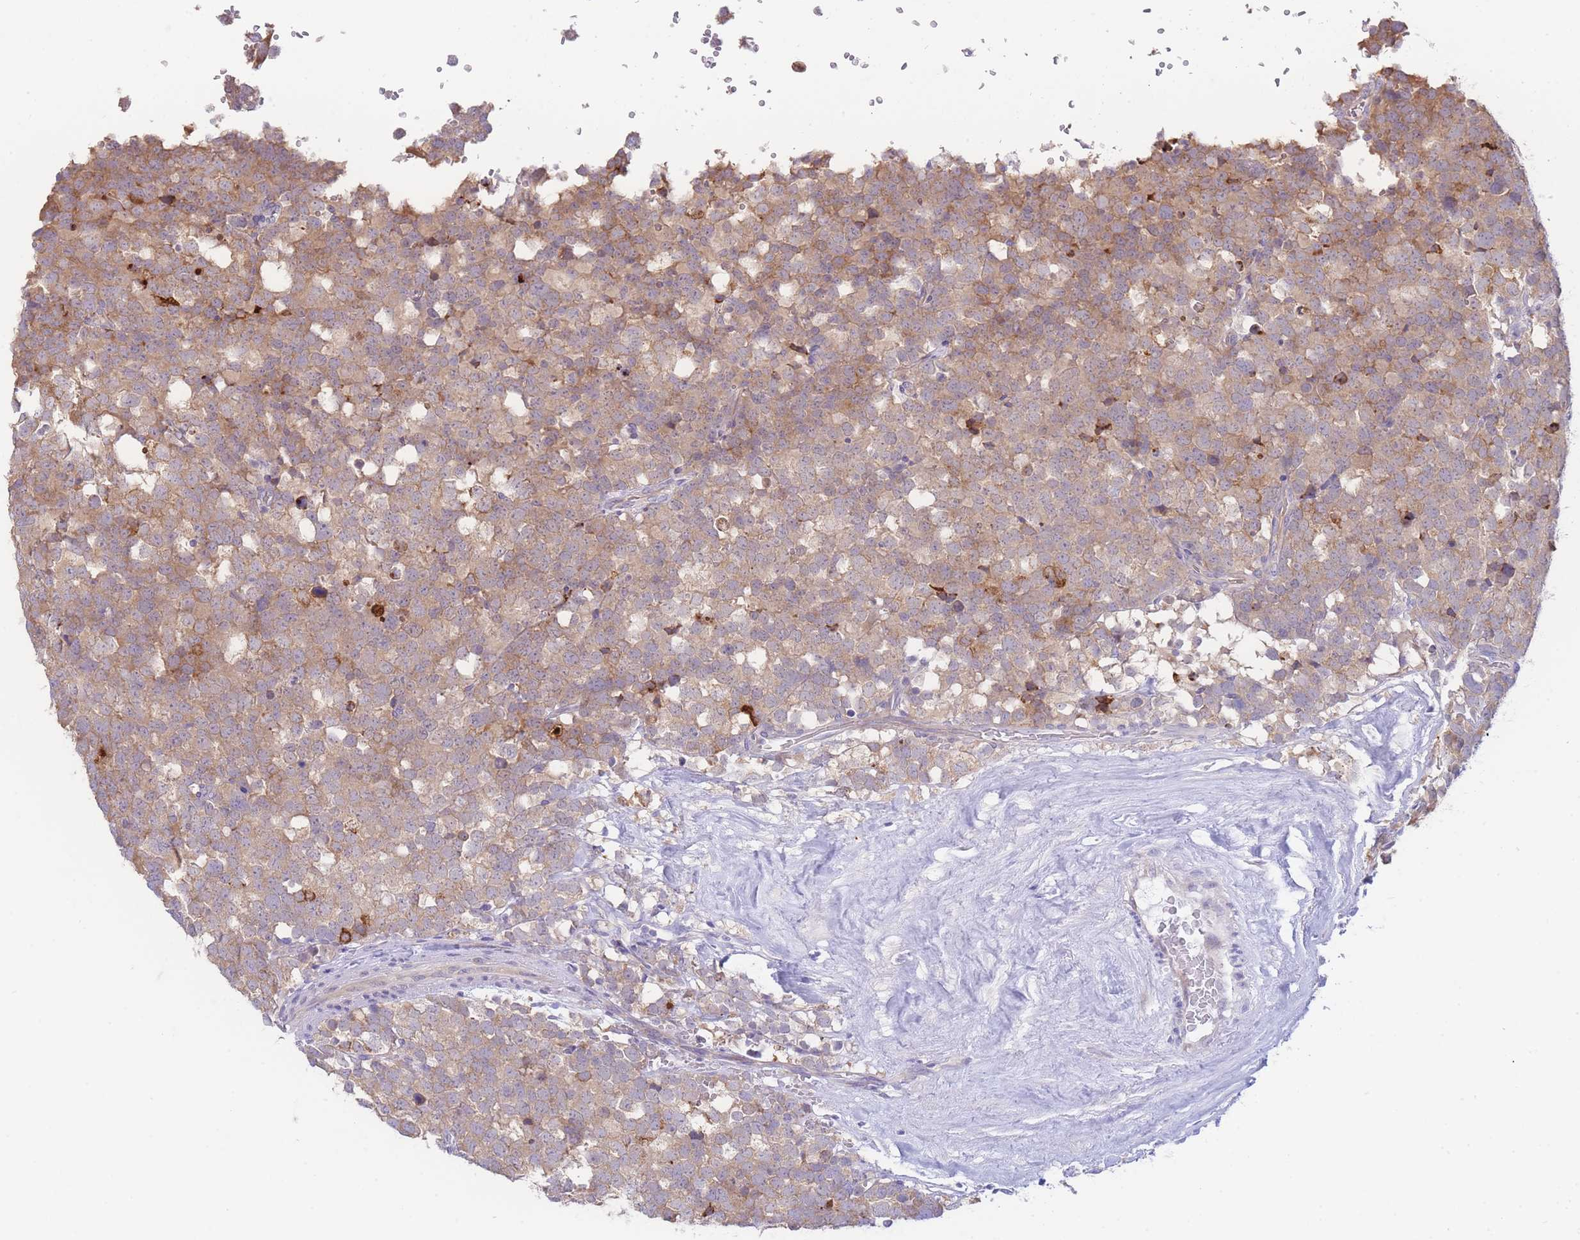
{"staining": {"intensity": "moderate", "quantity": ">75%", "location": "cytoplasmic/membranous"}, "tissue": "testis cancer", "cell_type": "Tumor cells", "image_type": "cancer", "snomed": [{"axis": "morphology", "description": "Seminoma, NOS"}, {"axis": "topography", "description": "Testis"}], "caption": "A brown stain labels moderate cytoplasmic/membranous staining of a protein in testis seminoma tumor cells.", "gene": "ZNF510", "patient": {"sex": "male", "age": 71}}